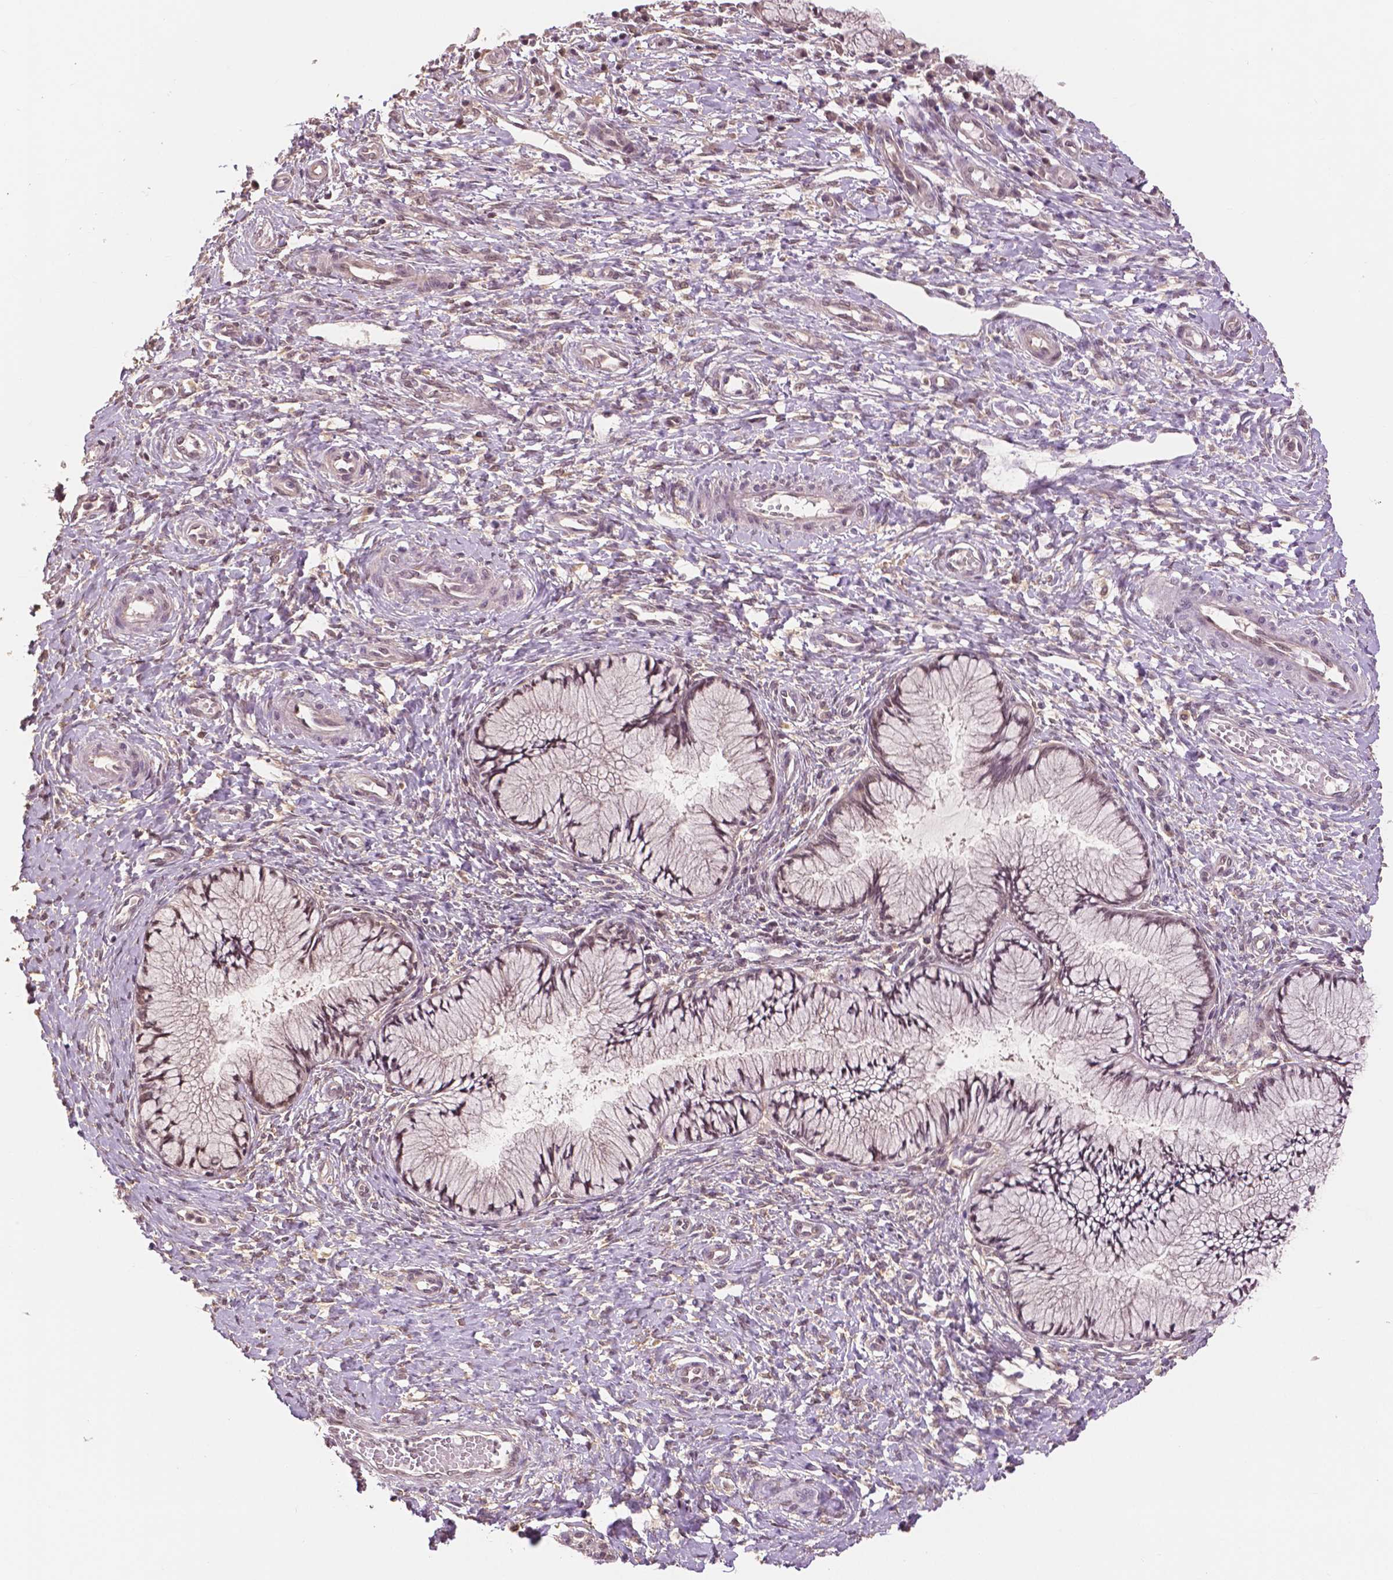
{"staining": {"intensity": "moderate", "quantity": "25%-75%", "location": "cytoplasmic/membranous,nuclear"}, "tissue": "cervix", "cell_type": "Glandular cells", "image_type": "normal", "snomed": [{"axis": "morphology", "description": "Normal tissue, NOS"}, {"axis": "topography", "description": "Cervix"}], "caption": "DAB (3,3'-diaminobenzidine) immunohistochemical staining of unremarkable cervix reveals moderate cytoplasmic/membranous,nuclear protein positivity in about 25%-75% of glandular cells. The staining is performed using DAB brown chromogen to label protein expression. The nuclei are counter-stained blue using hematoxylin.", "gene": "MAP1LC3B", "patient": {"sex": "female", "age": 37}}